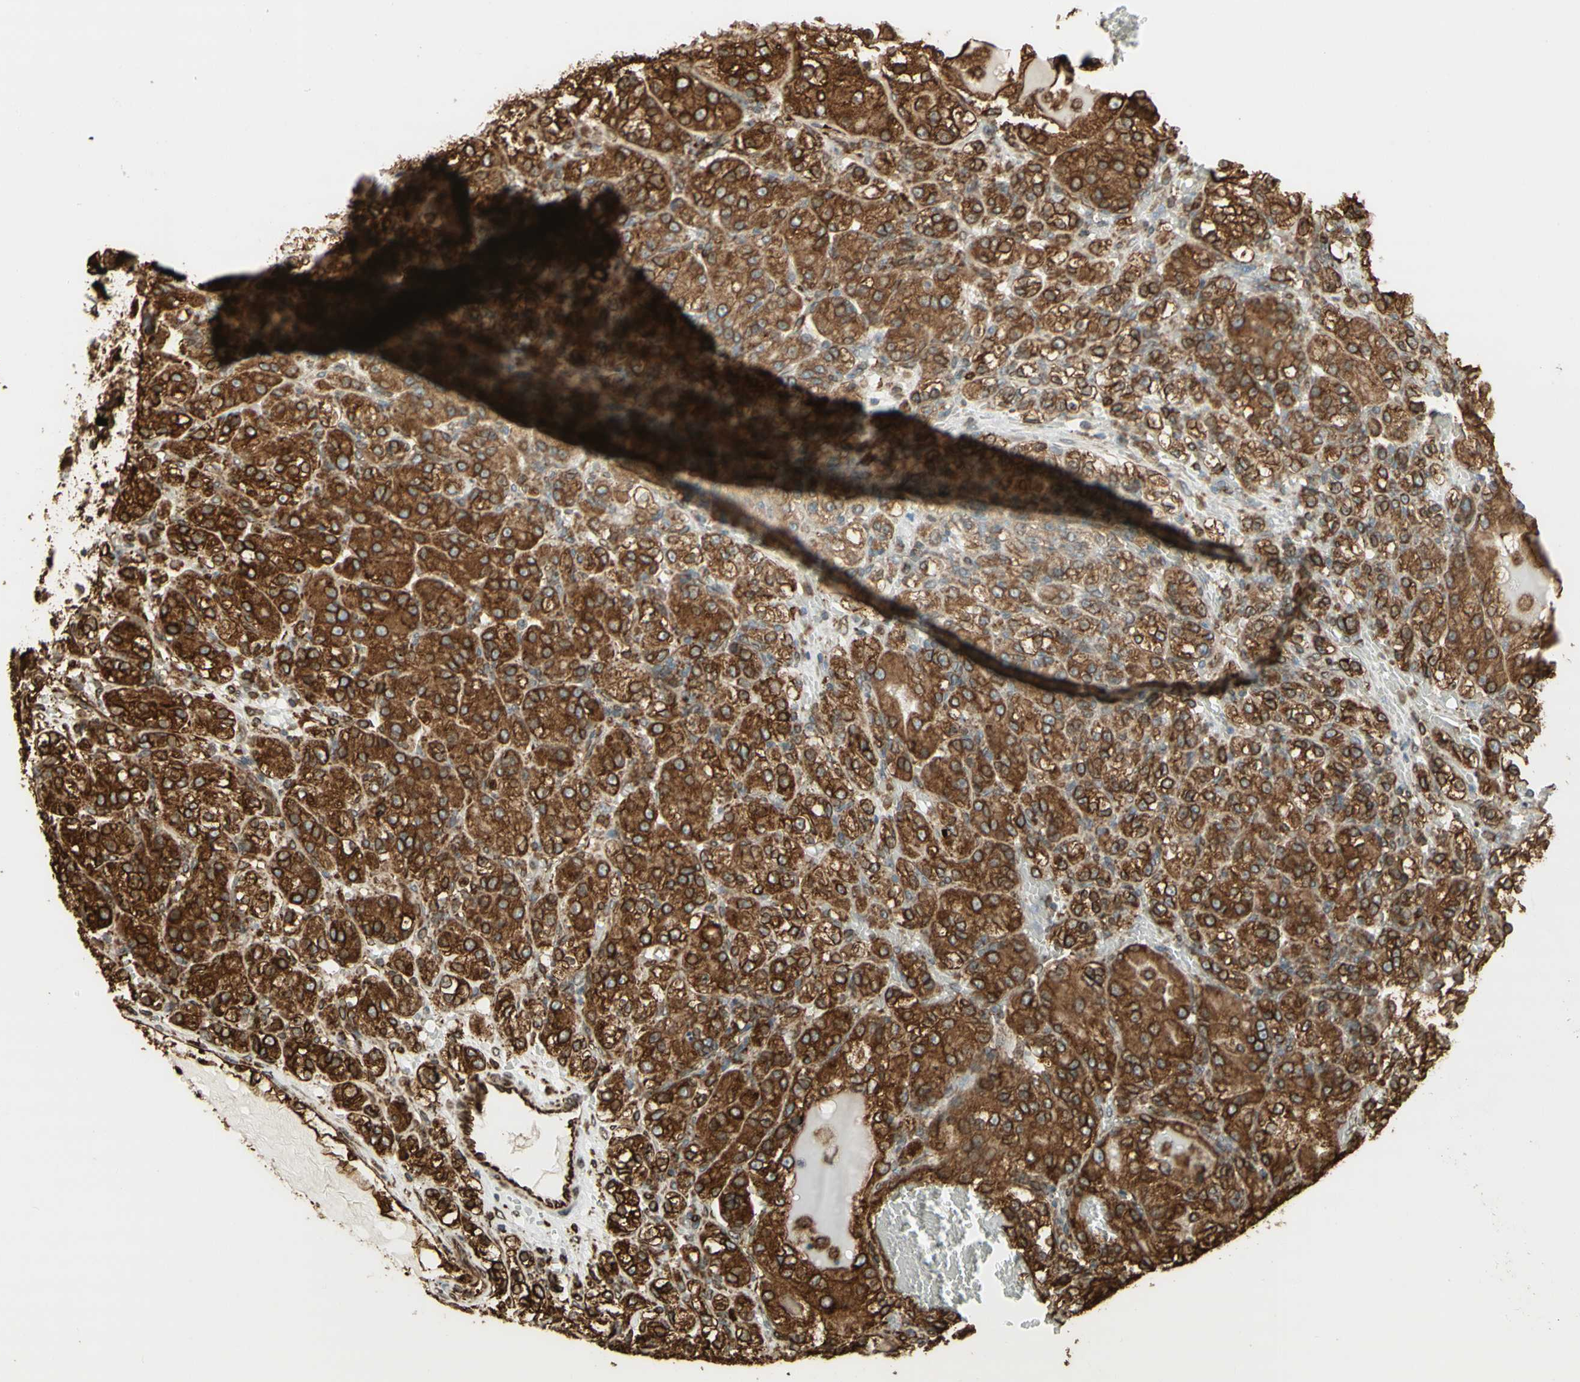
{"staining": {"intensity": "moderate", "quantity": ">75%", "location": "cytoplasmic/membranous"}, "tissue": "renal cancer", "cell_type": "Tumor cells", "image_type": "cancer", "snomed": [{"axis": "morphology", "description": "Adenocarcinoma, NOS"}, {"axis": "topography", "description": "Kidney"}], "caption": "Immunohistochemistry (IHC) image of renal cancer (adenocarcinoma) stained for a protein (brown), which displays medium levels of moderate cytoplasmic/membranous staining in approximately >75% of tumor cells.", "gene": "CANX", "patient": {"sex": "male", "age": 61}}